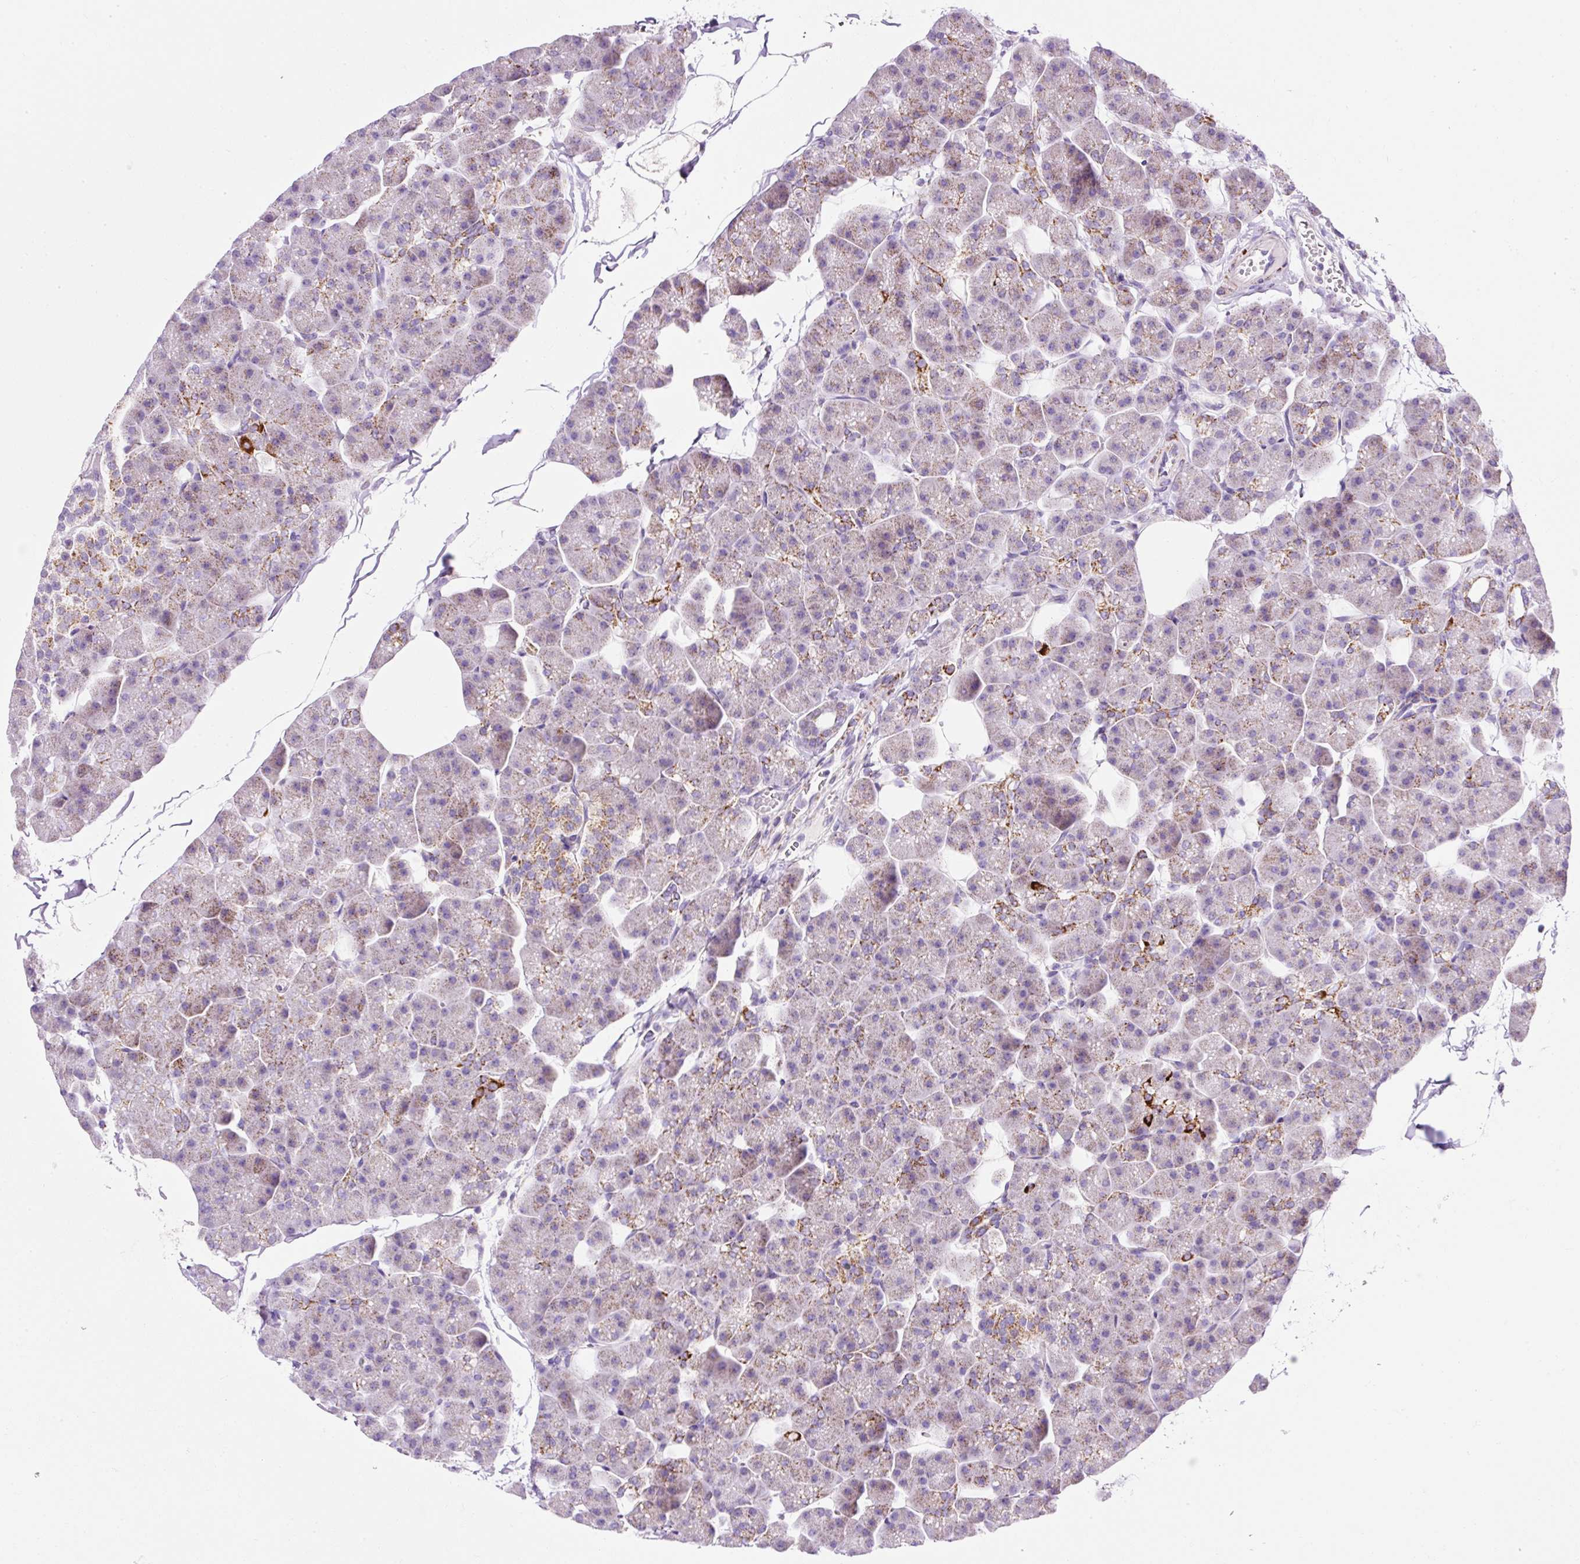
{"staining": {"intensity": "strong", "quantity": "<25%", "location": "cytoplasmic/membranous"}, "tissue": "pancreas", "cell_type": "Exocrine glandular cells", "image_type": "normal", "snomed": [{"axis": "morphology", "description": "Normal tissue, NOS"}, {"axis": "topography", "description": "Pancreas"}], "caption": "Brown immunohistochemical staining in unremarkable pancreas demonstrates strong cytoplasmic/membranous expression in about <25% of exocrine glandular cells.", "gene": "PLPP2", "patient": {"sex": "male", "age": 35}}